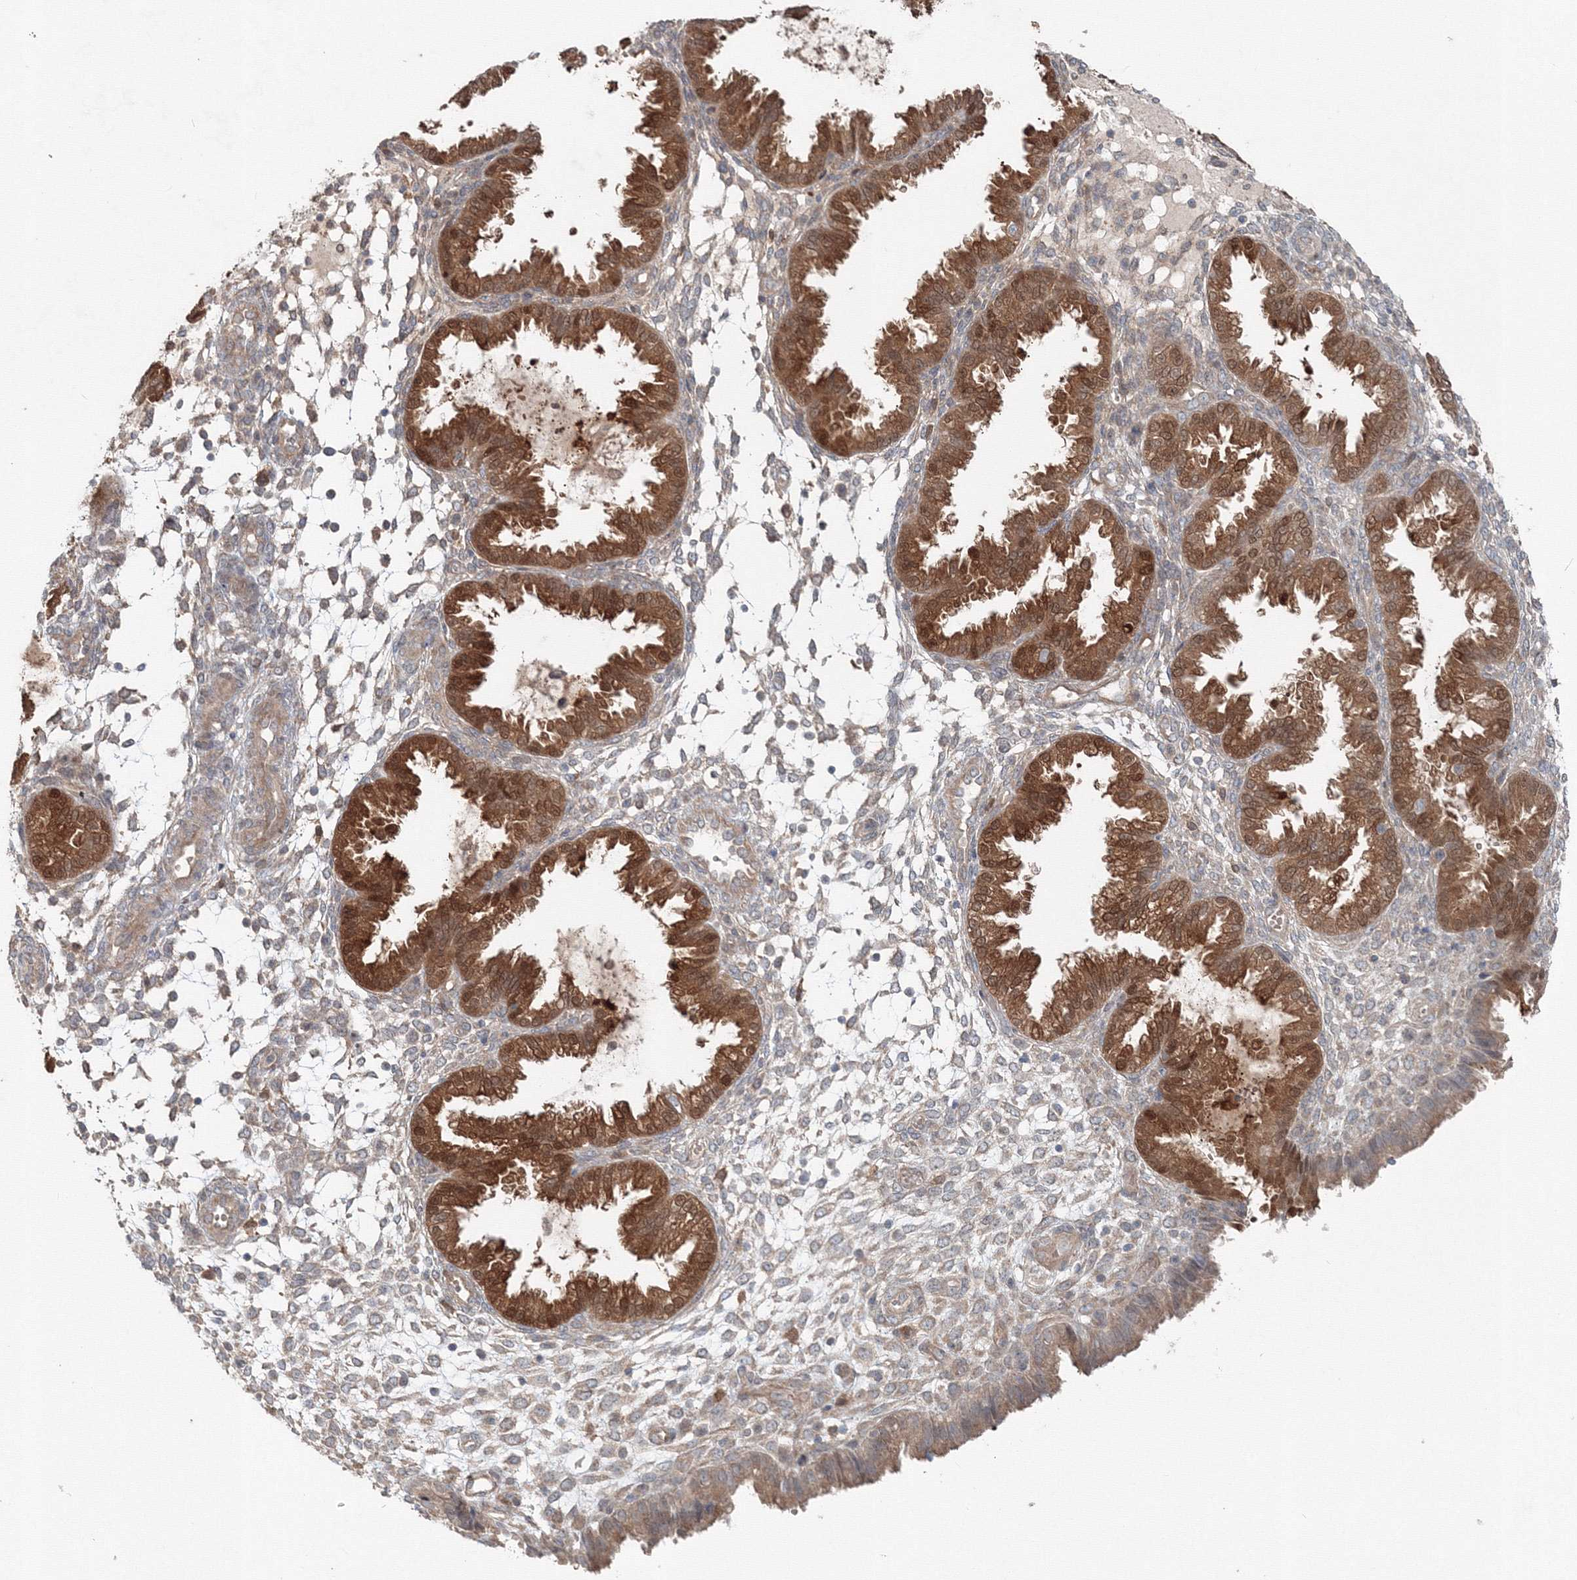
{"staining": {"intensity": "weak", "quantity": "25%-75%", "location": "cytoplasmic/membranous"}, "tissue": "endometrium", "cell_type": "Cells in endometrial stroma", "image_type": "normal", "snomed": [{"axis": "morphology", "description": "Normal tissue, NOS"}, {"axis": "topography", "description": "Endometrium"}], "caption": "A brown stain shows weak cytoplasmic/membranous positivity of a protein in cells in endometrial stroma of unremarkable human endometrium. (Brightfield microscopy of DAB IHC at high magnification).", "gene": "MKRN2", "patient": {"sex": "female", "age": 33}}